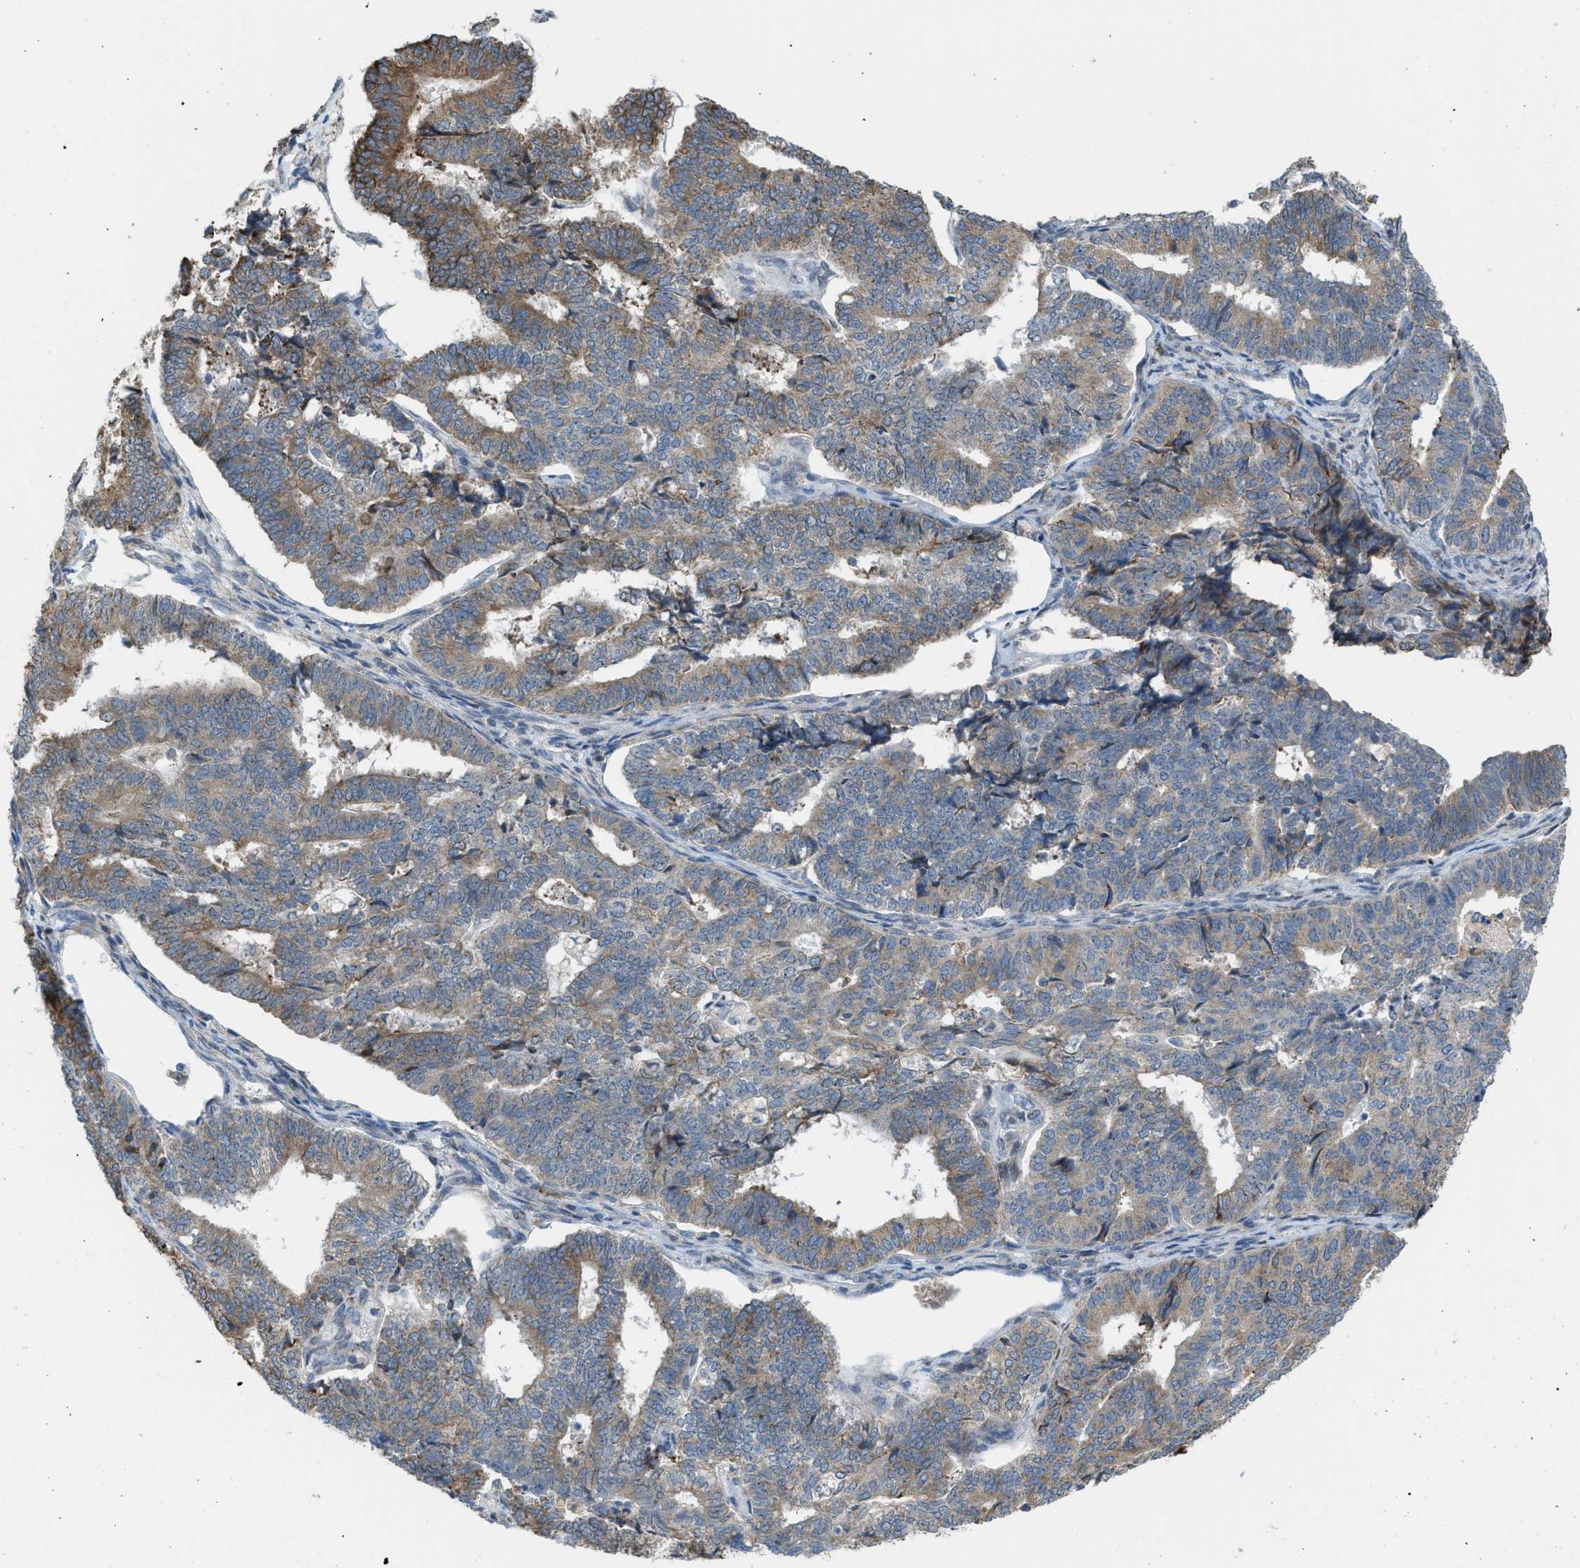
{"staining": {"intensity": "weak", "quantity": "25%-75%", "location": "cytoplasmic/membranous"}, "tissue": "endometrial cancer", "cell_type": "Tumor cells", "image_type": "cancer", "snomed": [{"axis": "morphology", "description": "Adenocarcinoma, NOS"}, {"axis": "topography", "description": "Endometrium"}], "caption": "Protein staining of endometrial cancer (adenocarcinoma) tissue displays weak cytoplasmic/membranous positivity in approximately 25%-75% of tumor cells.", "gene": "DIPK1A", "patient": {"sex": "female", "age": 70}}